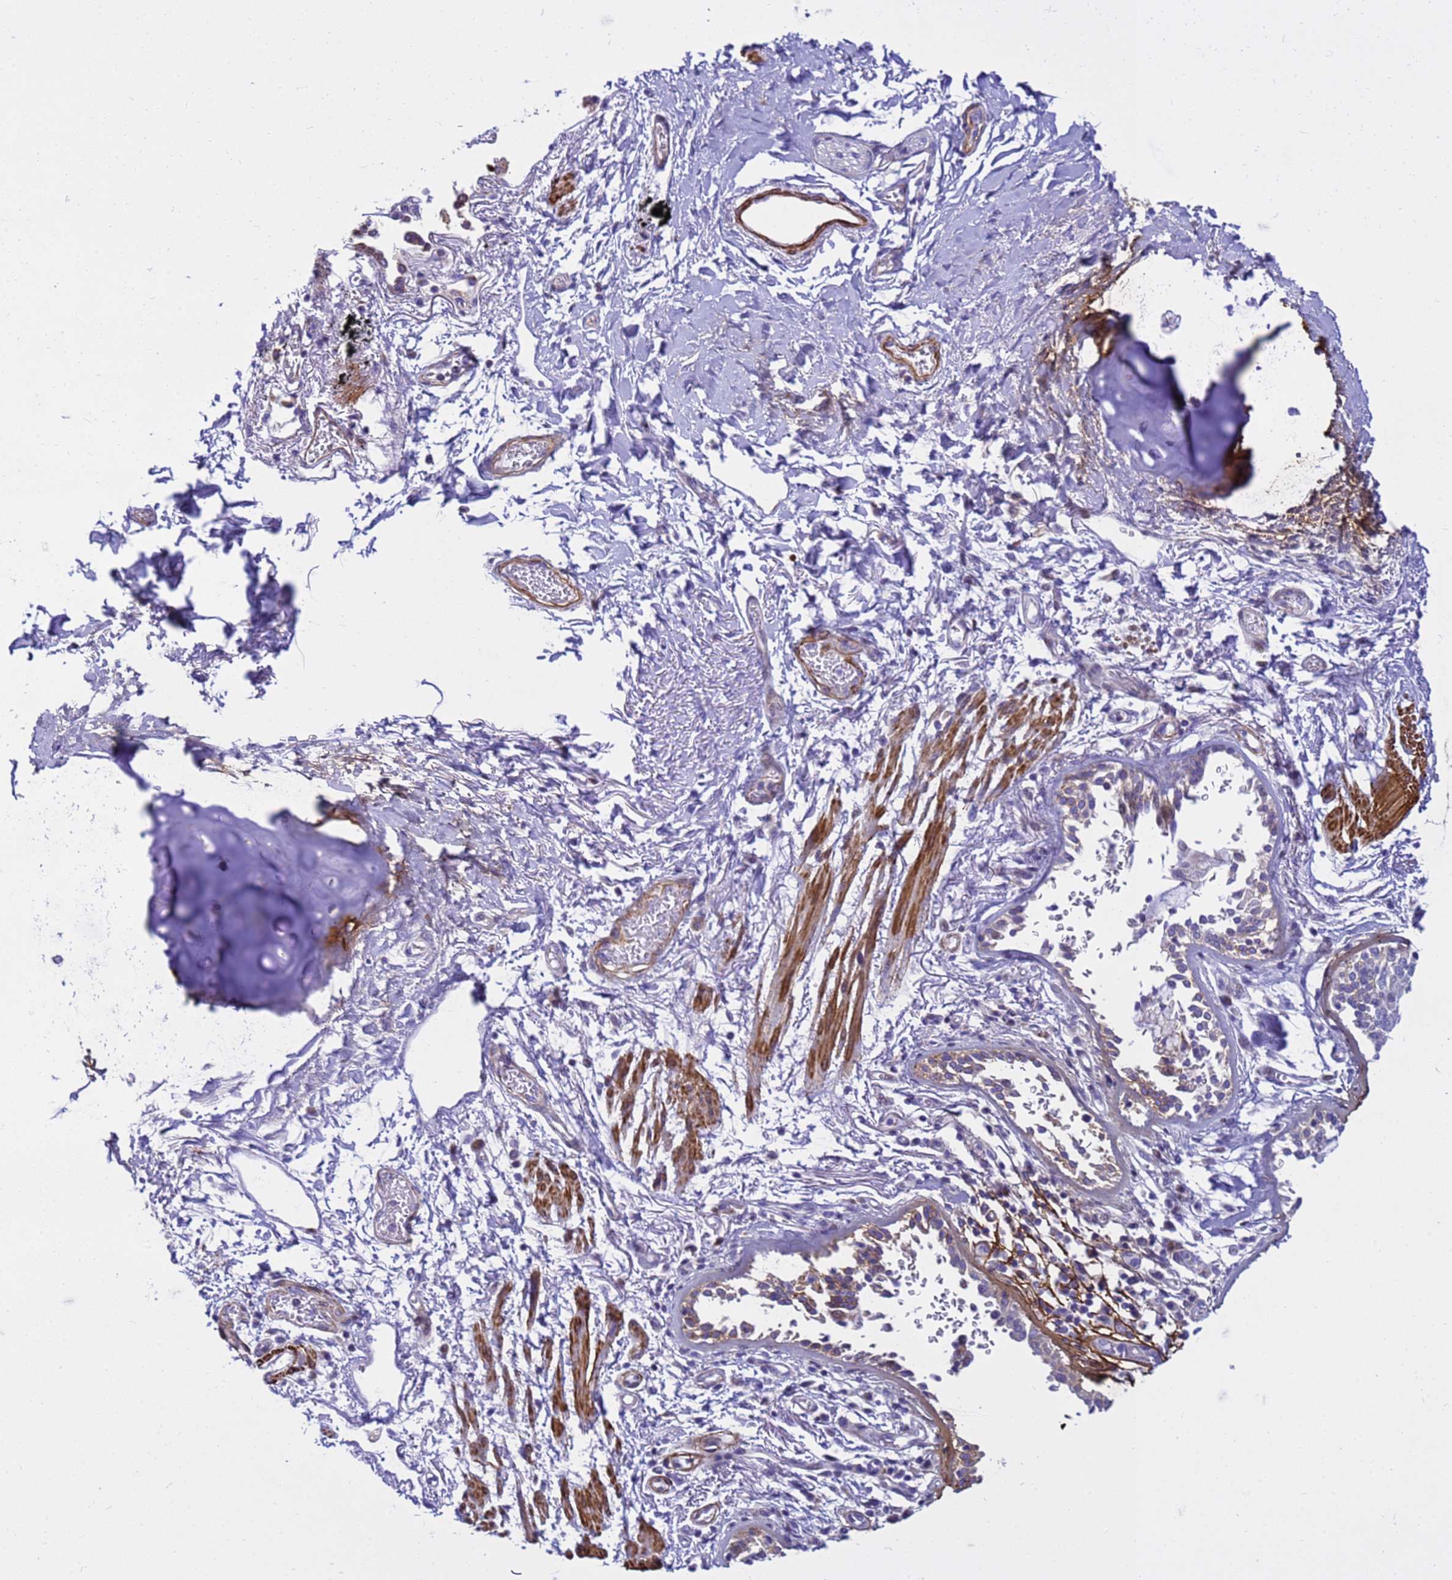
{"staining": {"intensity": "negative", "quantity": "none", "location": "none"}, "tissue": "adipose tissue", "cell_type": "Adipocytes", "image_type": "normal", "snomed": [{"axis": "morphology", "description": "Normal tissue, NOS"}, {"axis": "topography", "description": "Cartilage tissue"}], "caption": "Immunohistochemistry of normal human adipose tissue shows no positivity in adipocytes. The staining is performed using DAB brown chromogen with nuclei counter-stained in using hematoxylin.", "gene": "P2RX7", "patient": {"sex": "male", "age": 73}}